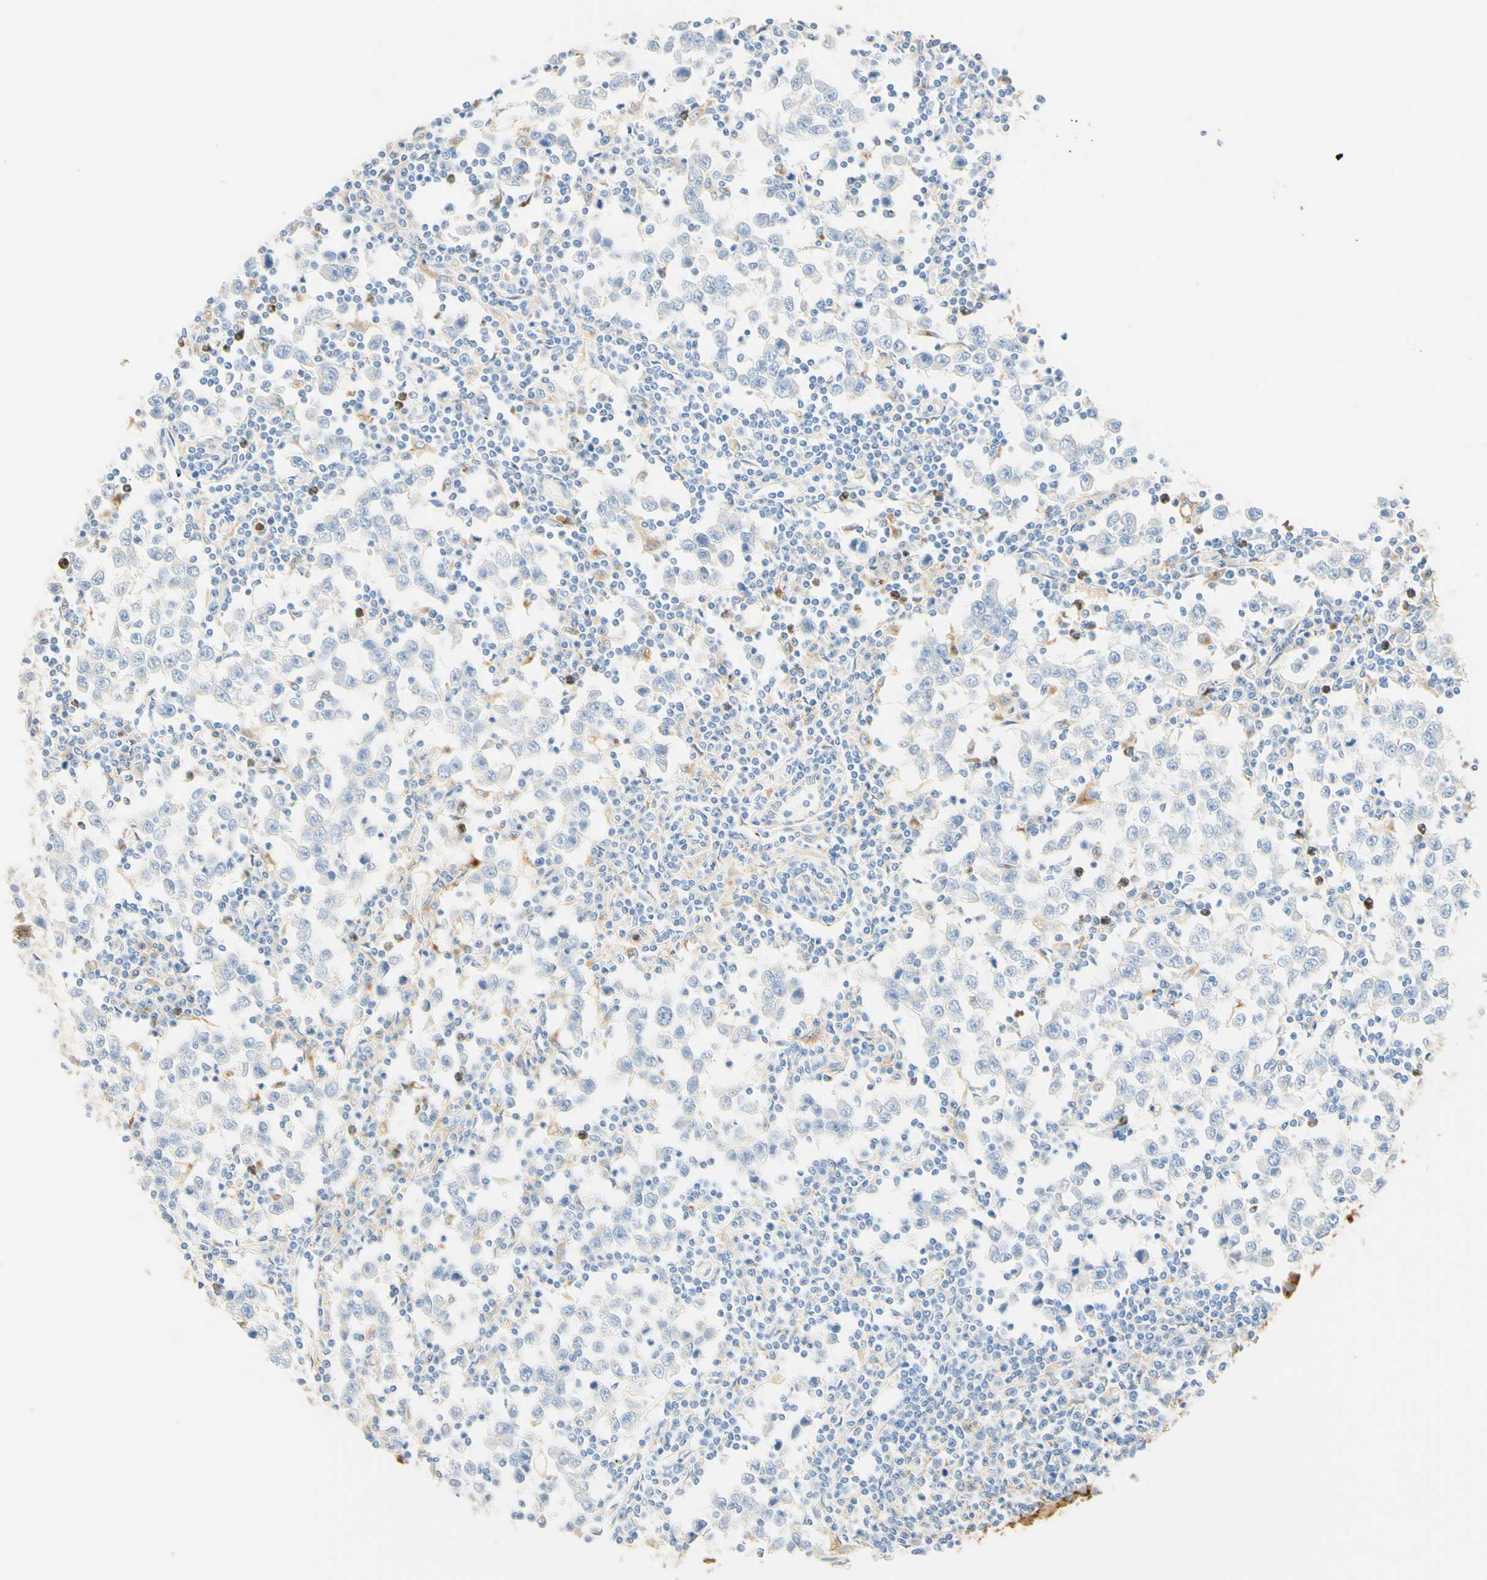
{"staining": {"intensity": "negative", "quantity": "none", "location": "none"}, "tissue": "testis cancer", "cell_type": "Tumor cells", "image_type": "cancer", "snomed": [{"axis": "morphology", "description": "Seminoma, NOS"}, {"axis": "topography", "description": "Testis"}], "caption": "DAB immunohistochemical staining of testis seminoma reveals no significant positivity in tumor cells.", "gene": "CD63", "patient": {"sex": "male", "age": 65}}